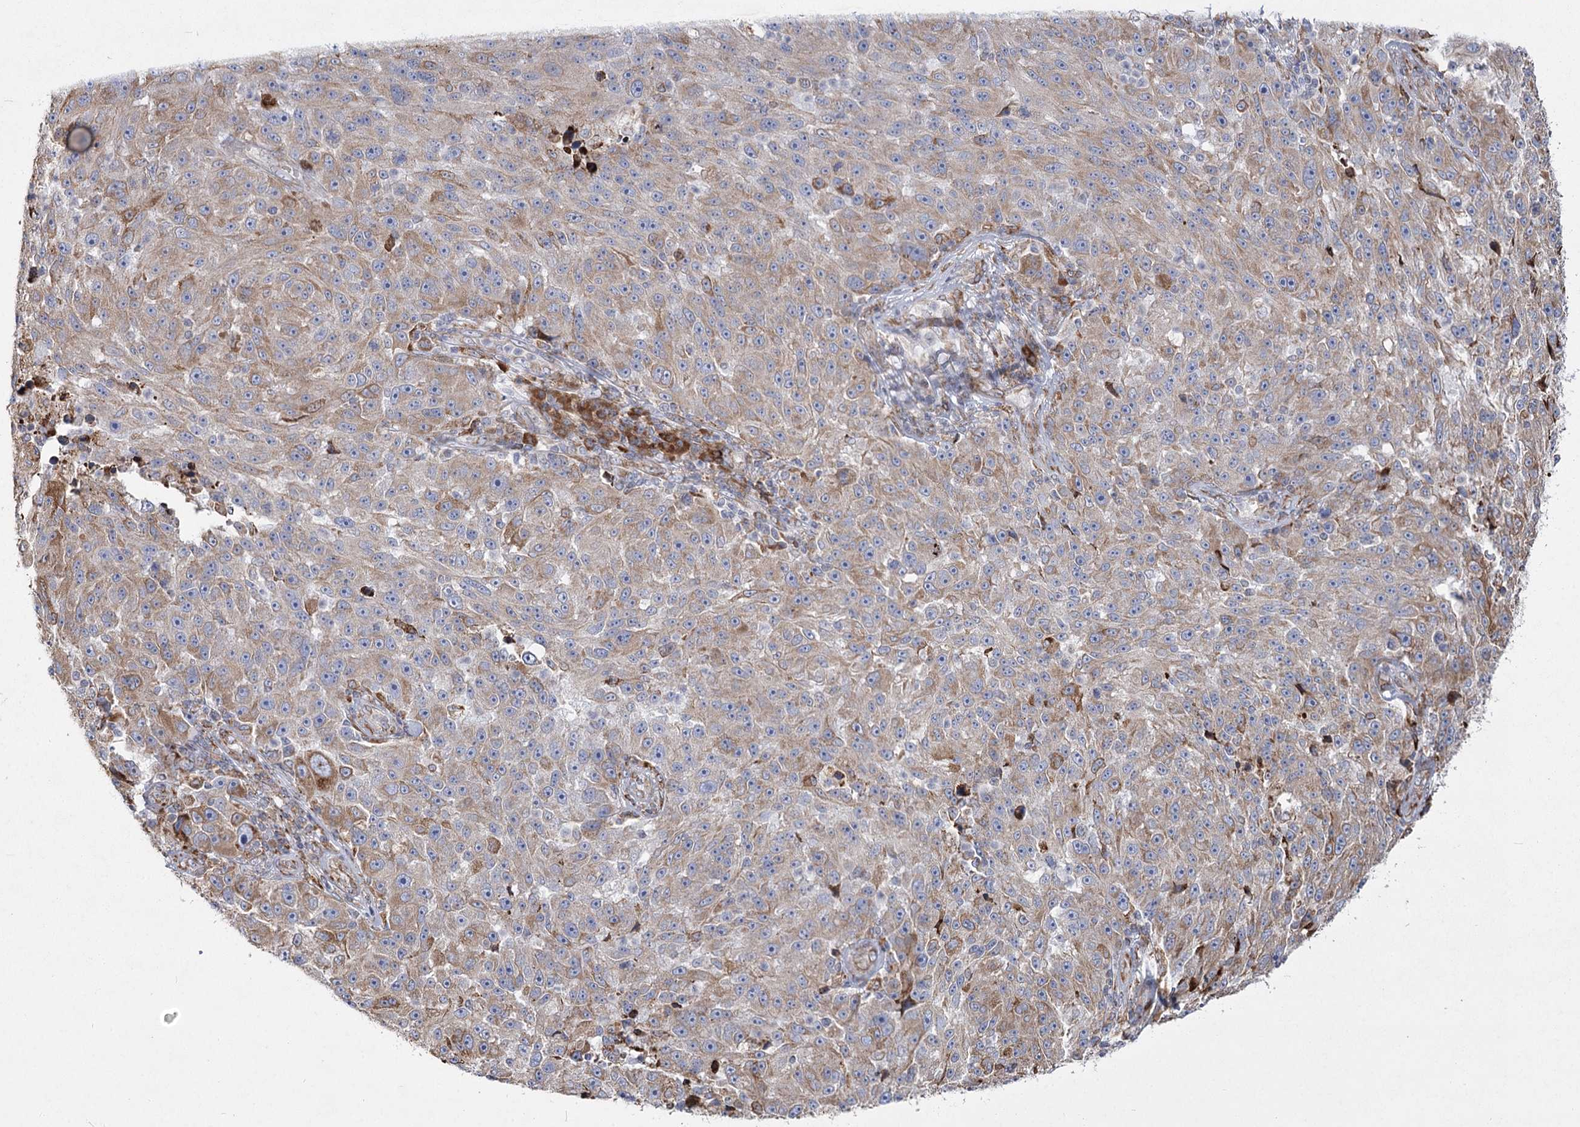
{"staining": {"intensity": "weak", "quantity": ">75%", "location": "cytoplasmic/membranous"}, "tissue": "melanoma", "cell_type": "Tumor cells", "image_type": "cancer", "snomed": [{"axis": "morphology", "description": "Malignant melanoma, NOS"}, {"axis": "topography", "description": "Skin"}], "caption": "Human melanoma stained with a protein marker exhibits weak staining in tumor cells.", "gene": "NHLRC2", "patient": {"sex": "male", "age": 53}}